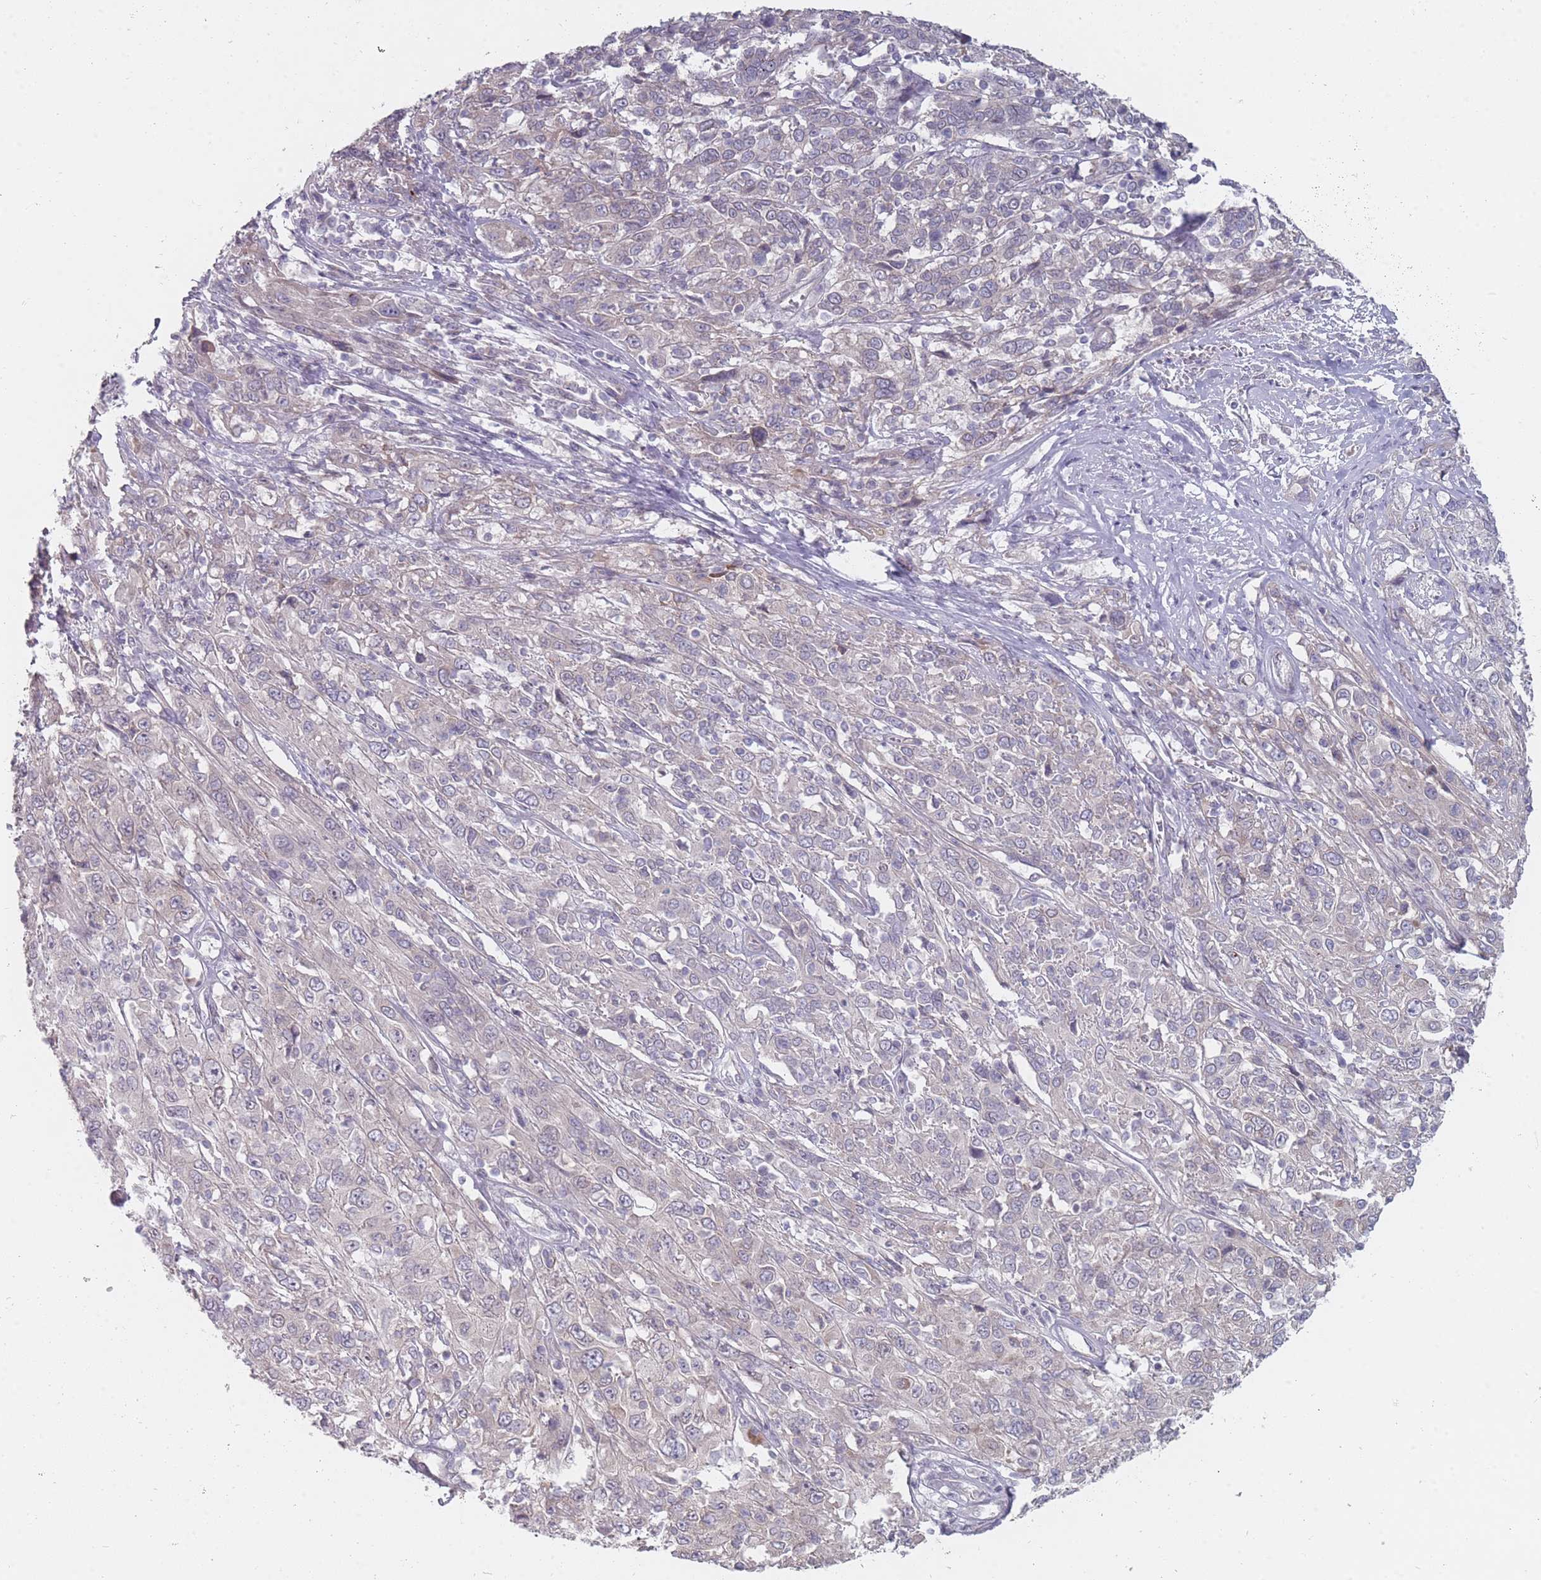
{"staining": {"intensity": "negative", "quantity": "none", "location": "none"}, "tissue": "cervical cancer", "cell_type": "Tumor cells", "image_type": "cancer", "snomed": [{"axis": "morphology", "description": "Squamous cell carcinoma, NOS"}, {"axis": "topography", "description": "Cervix"}], "caption": "Tumor cells show no significant protein expression in cervical squamous cell carcinoma.", "gene": "PCDH12", "patient": {"sex": "female", "age": 46}}